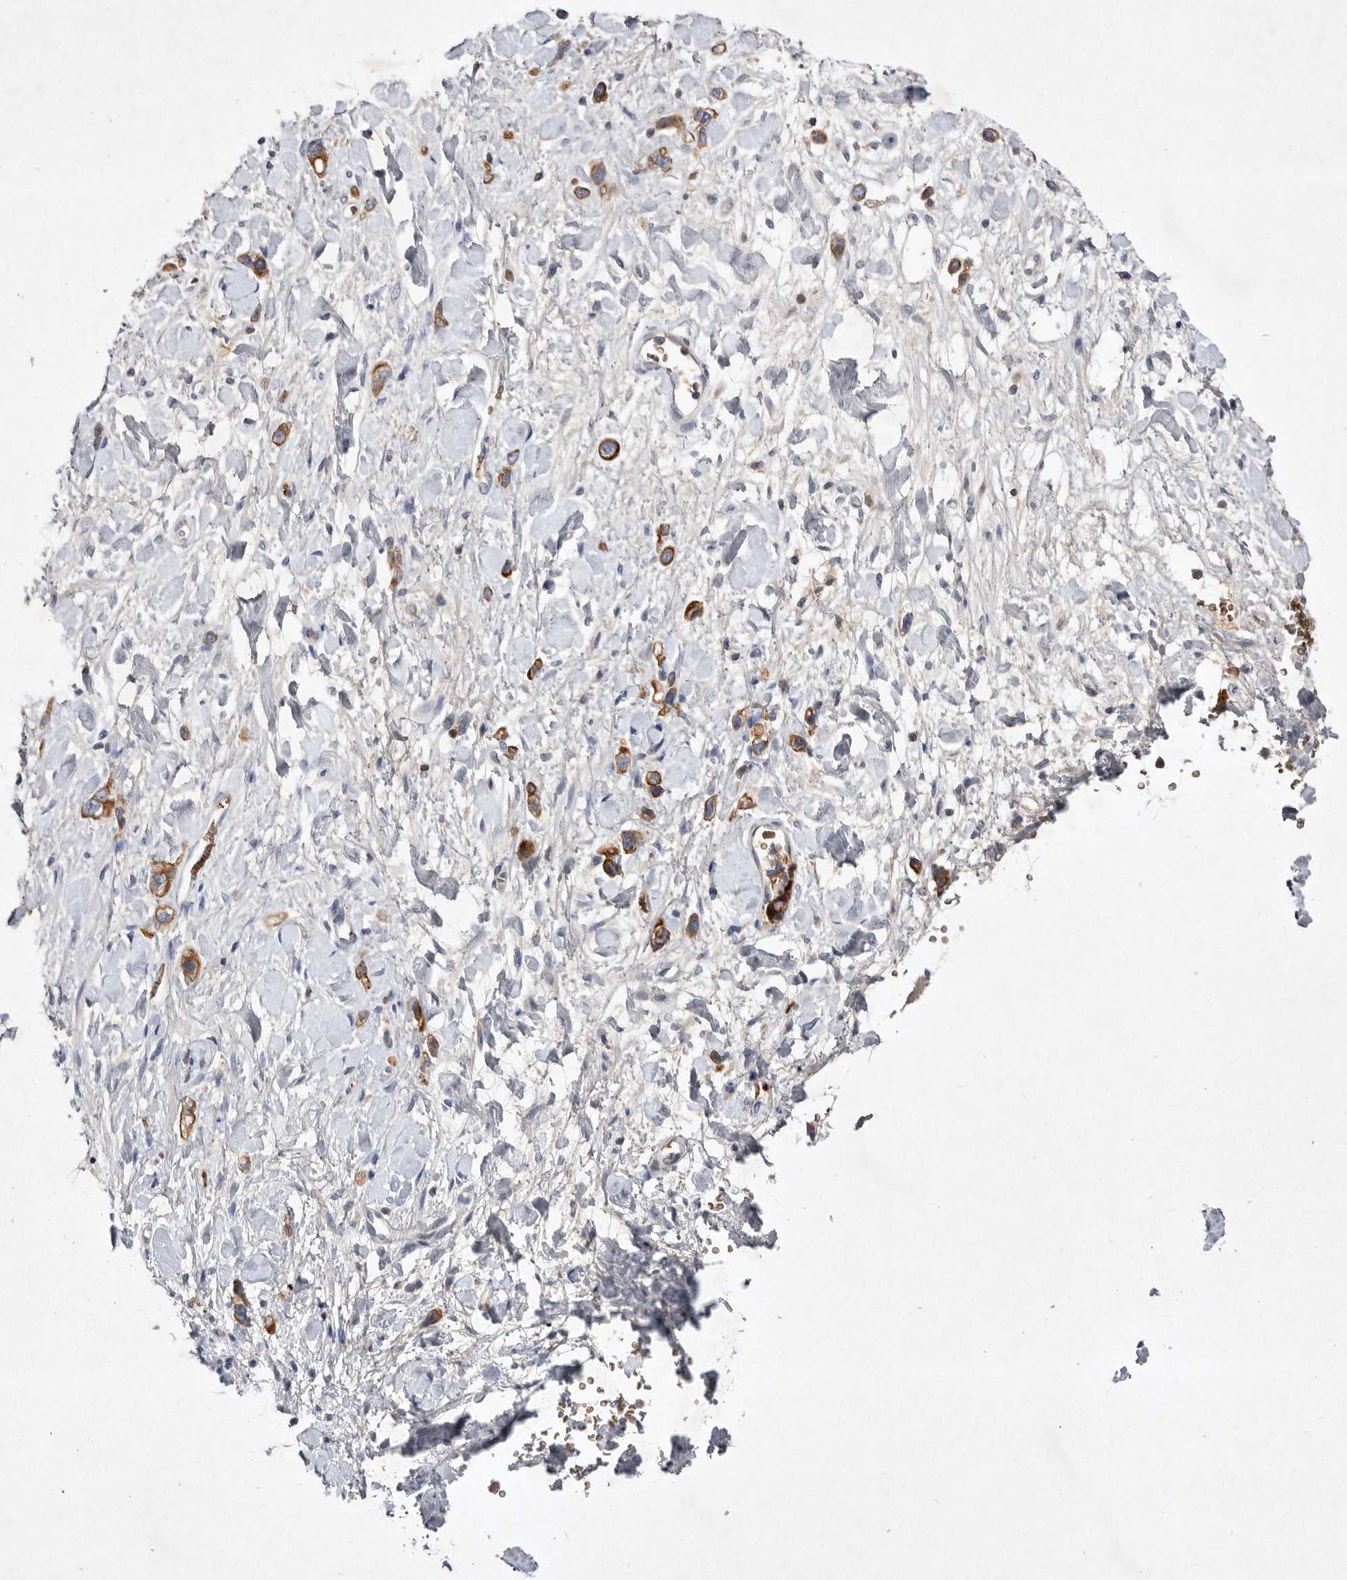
{"staining": {"intensity": "moderate", "quantity": ">75%", "location": "cytoplasmic/membranous"}, "tissue": "stomach cancer", "cell_type": "Tumor cells", "image_type": "cancer", "snomed": [{"axis": "morphology", "description": "Adenocarcinoma, NOS"}, {"axis": "topography", "description": "Stomach"}], "caption": "Immunohistochemistry (IHC) (DAB) staining of stomach cancer (adenocarcinoma) demonstrates moderate cytoplasmic/membranous protein positivity in approximately >75% of tumor cells.", "gene": "TNFSF14", "patient": {"sex": "female", "age": 65}}